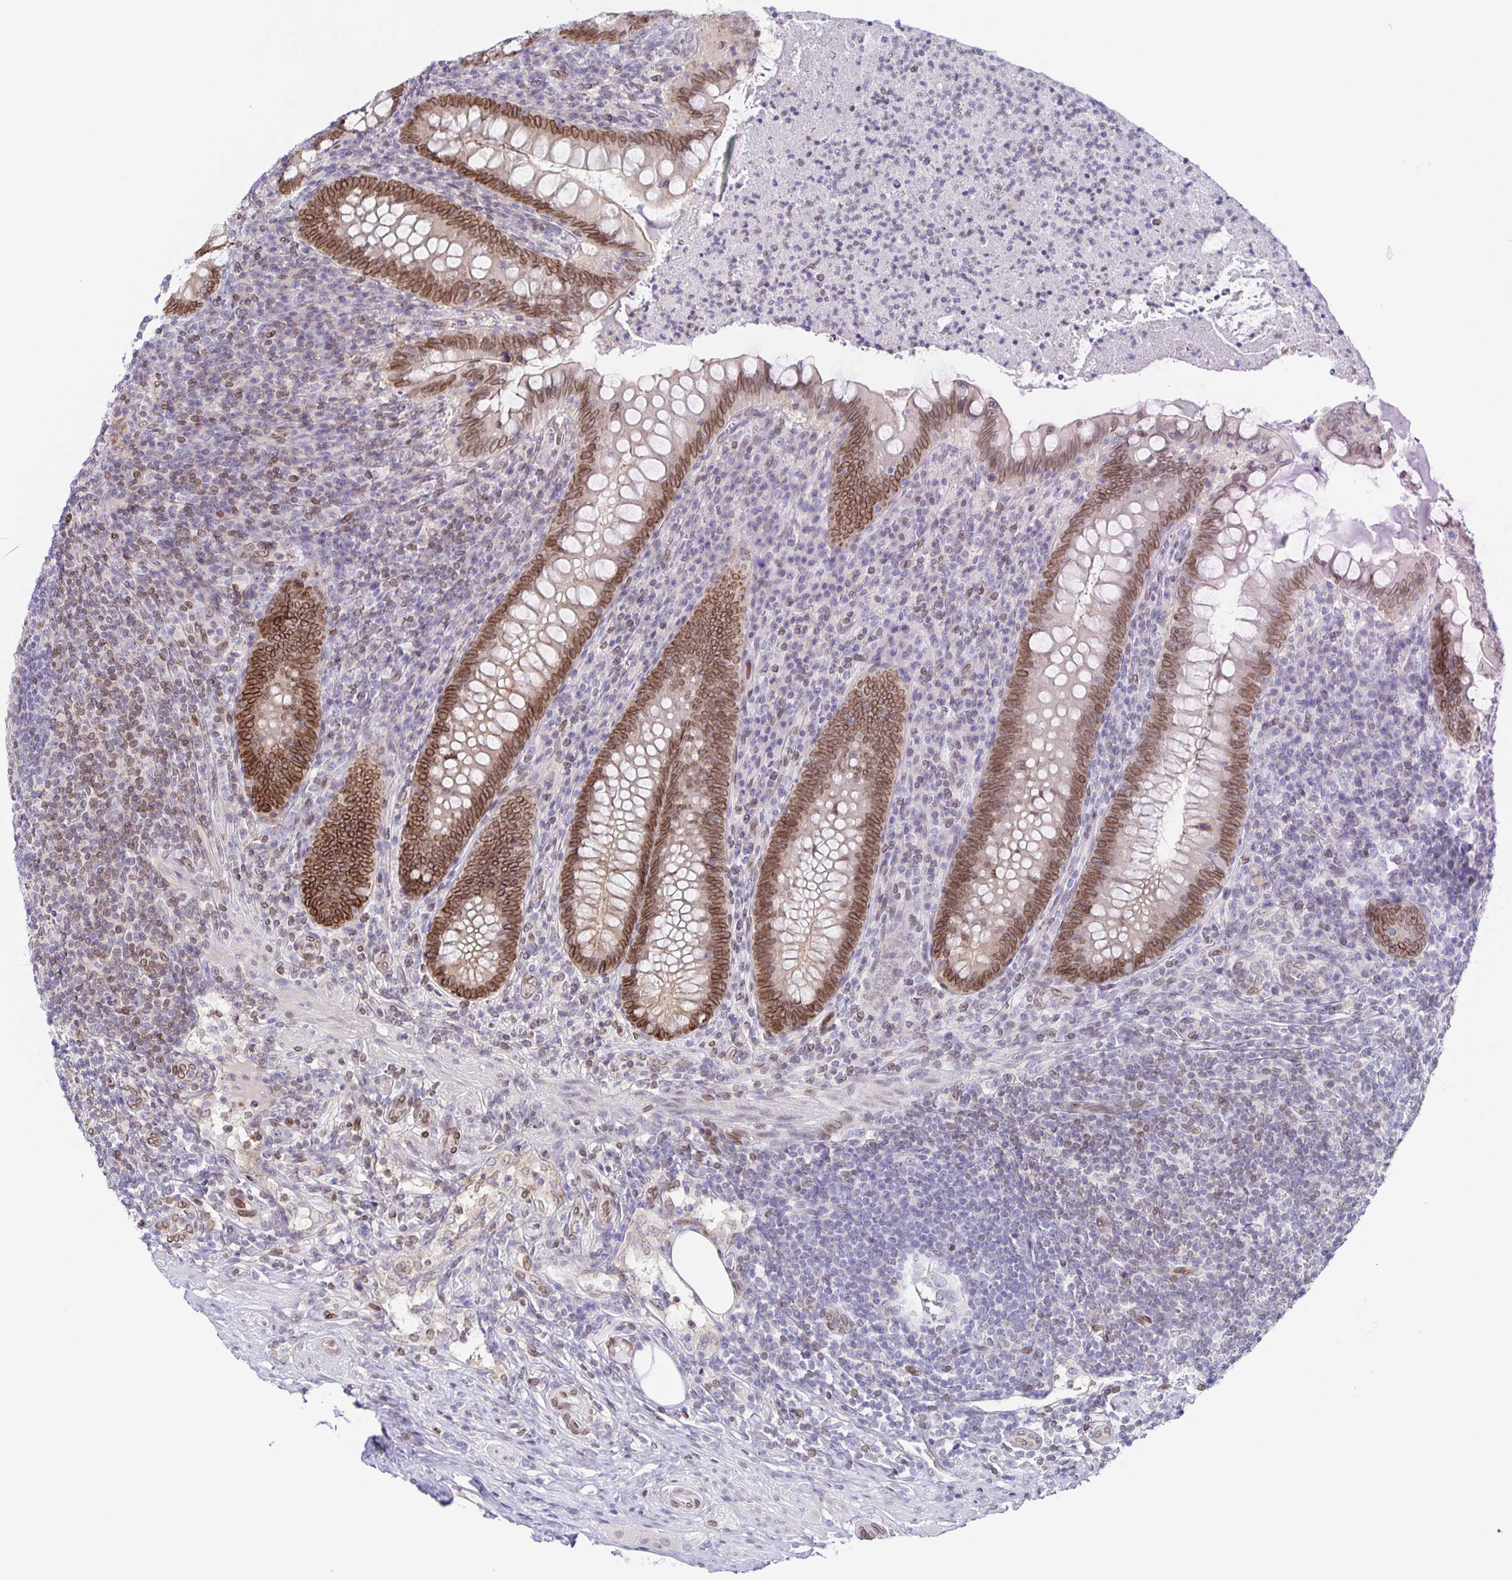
{"staining": {"intensity": "moderate", "quantity": ">75%", "location": "cytoplasmic/membranous,nuclear"}, "tissue": "appendix", "cell_type": "Glandular cells", "image_type": "normal", "snomed": [{"axis": "morphology", "description": "Normal tissue, NOS"}, {"axis": "topography", "description": "Appendix"}], "caption": "The histopathology image exhibits immunohistochemical staining of benign appendix. There is moderate cytoplasmic/membranous,nuclear expression is appreciated in approximately >75% of glandular cells.", "gene": "SYNE2", "patient": {"sex": "male", "age": 47}}